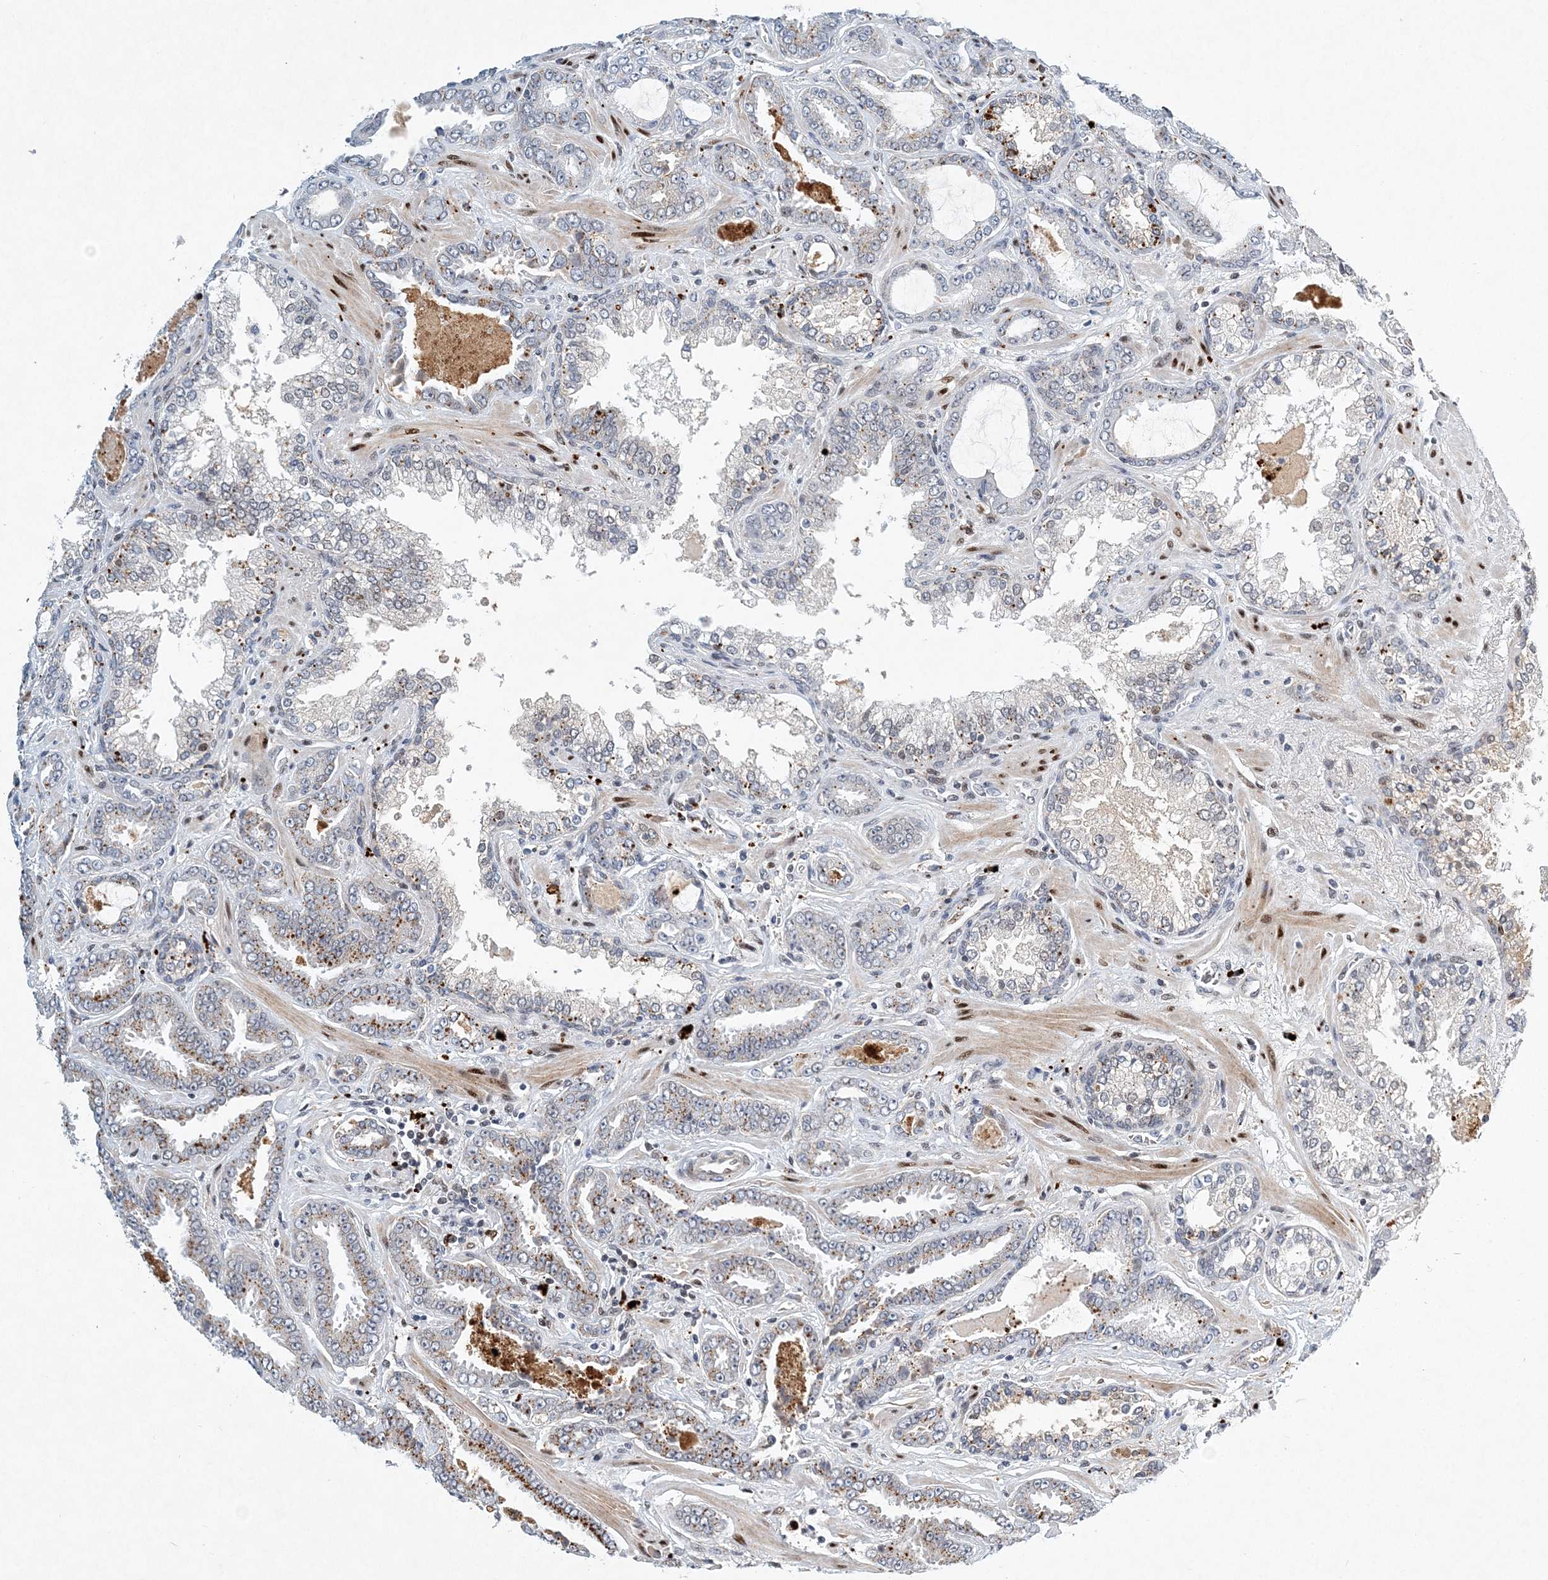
{"staining": {"intensity": "moderate", "quantity": "<25%", "location": "cytoplasmic/membranous"}, "tissue": "prostate cancer", "cell_type": "Tumor cells", "image_type": "cancer", "snomed": [{"axis": "morphology", "description": "Adenocarcinoma, Low grade"}, {"axis": "topography", "description": "Prostate"}], "caption": "IHC (DAB (3,3'-diaminobenzidine)) staining of human prostate cancer reveals moderate cytoplasmic/membranous protein expression in approximately <25% of tumor cells. The protein is stained brown, and the nuclei are stained in blue (DAB IHC with brightfield microscopy, high magnification).", "gene": "KPNA4", "patient": {"sex": "male", "age": 60}}